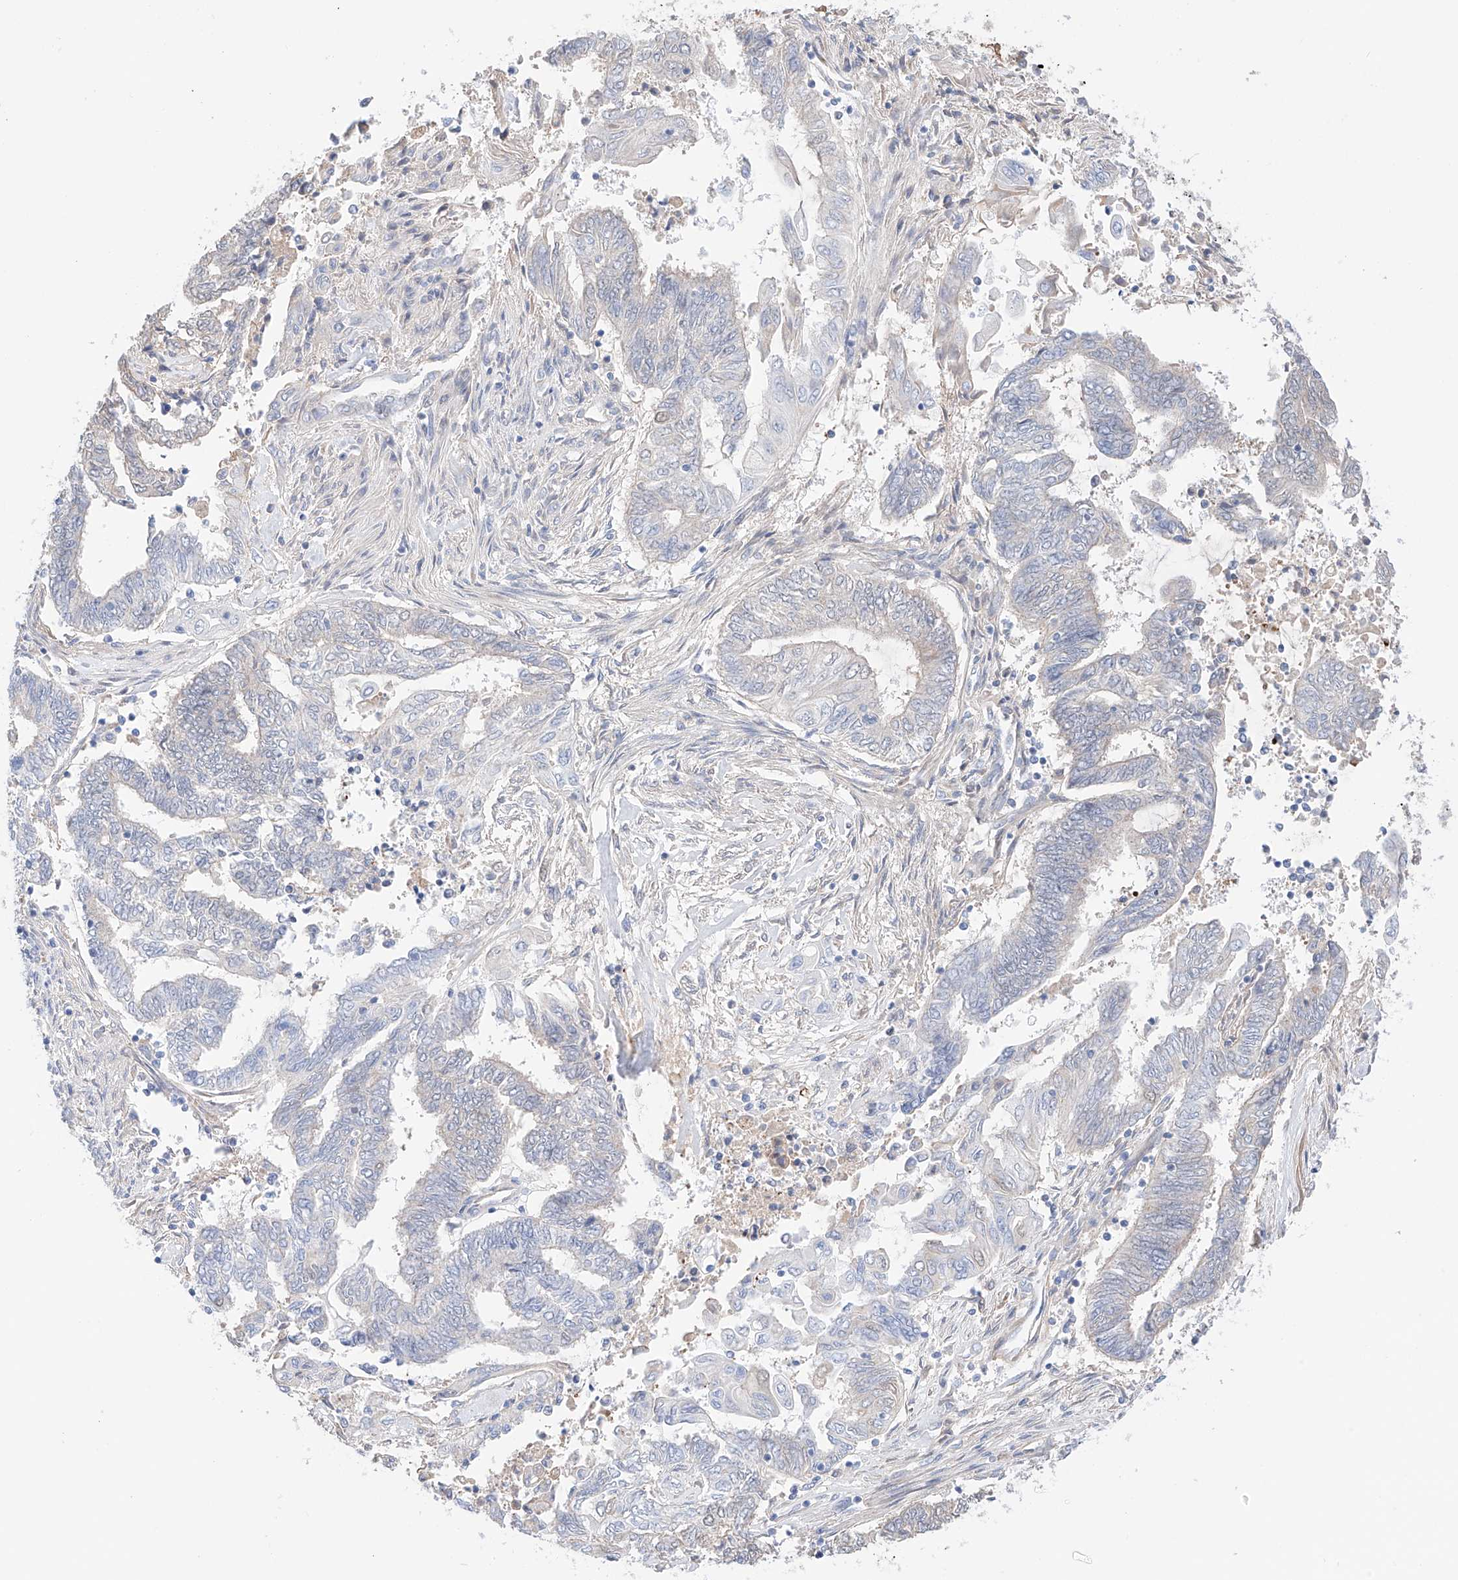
{"staining": {"intensity": "negative", "quantity": "none", "location": "none"}, "tissue": "endometrial cancer", "cell_type": "Tumor cells", "image_type": "cancer", "snomed": [{"axis": "morphology", "description": "Adenocarcinoma, NOS"}, {"axis": "topography", "description": "Uterus"}, {"axis": "topography", "description": "Endometrium"}], "caption": "High power microscopy image of an immunohistochemistry (IHC) photomicrograph of adenocarcinoma (endometrial), revealing no significant expression in tumor cells. (DAB (3,3'-diaminobenzidine) immunohistochemistry (IHC) visualized using brightfield microscopy, high magnification).", "gene": "PGGT1B", "patient": {"sex": "female", "age": 70}}